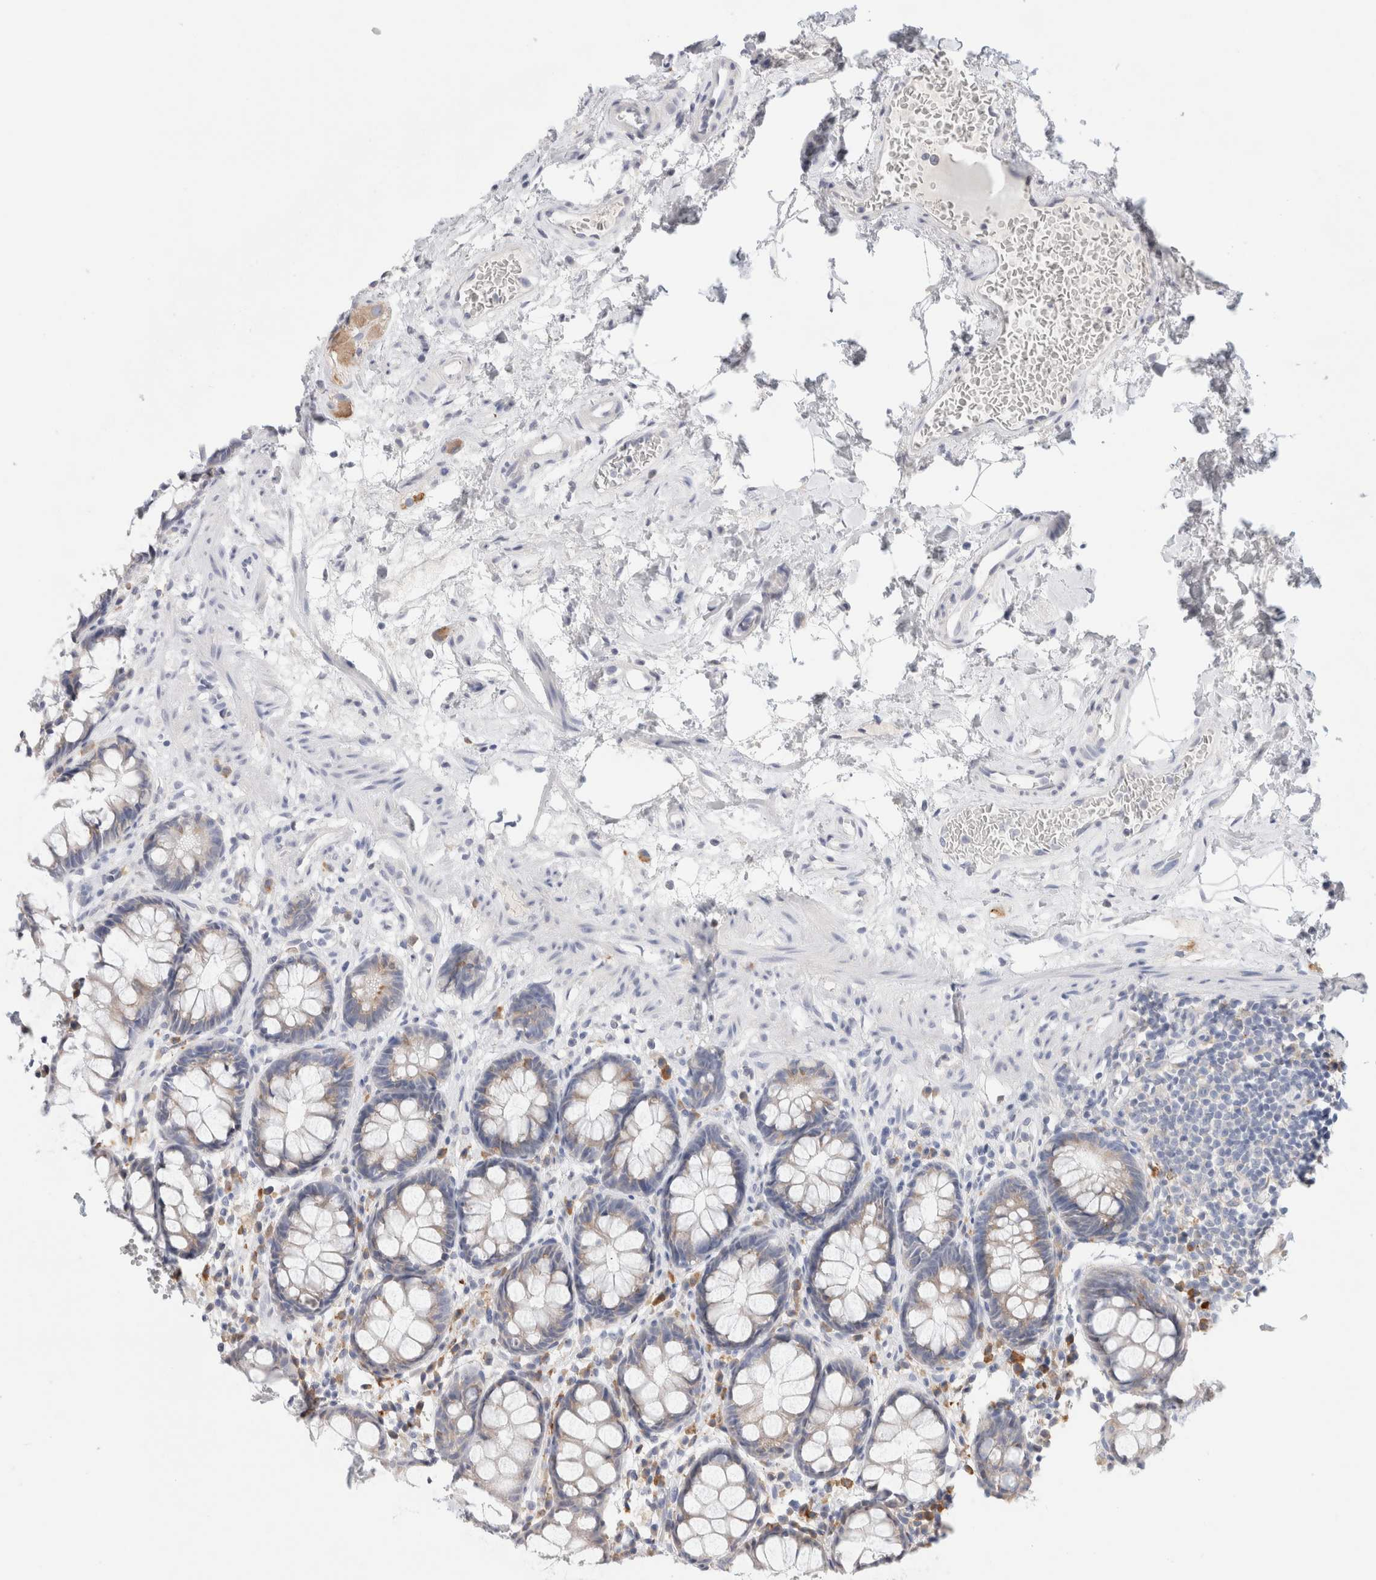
{"staining": {"intensity": "weak", "quantity": "<25%", "location": "cytoplasmic/membranous"}, "tissue": "rectum", "cell_type": "Glandular cells", "image_type": "normal", "snomed": [{"axis": "morphology", "description": "Normal tissue, NOS"}, {"axis": "topography", "description": "Rectum"}], "caption": "Immunohistochemistry (IHC) image of normal rectum: rectum stained with DAB (3,3'-diaminobenzidine) shows no significant protein expression in glandular cells.", "gene": "CSK", "patient": {"sex": "male", "age": 64}}